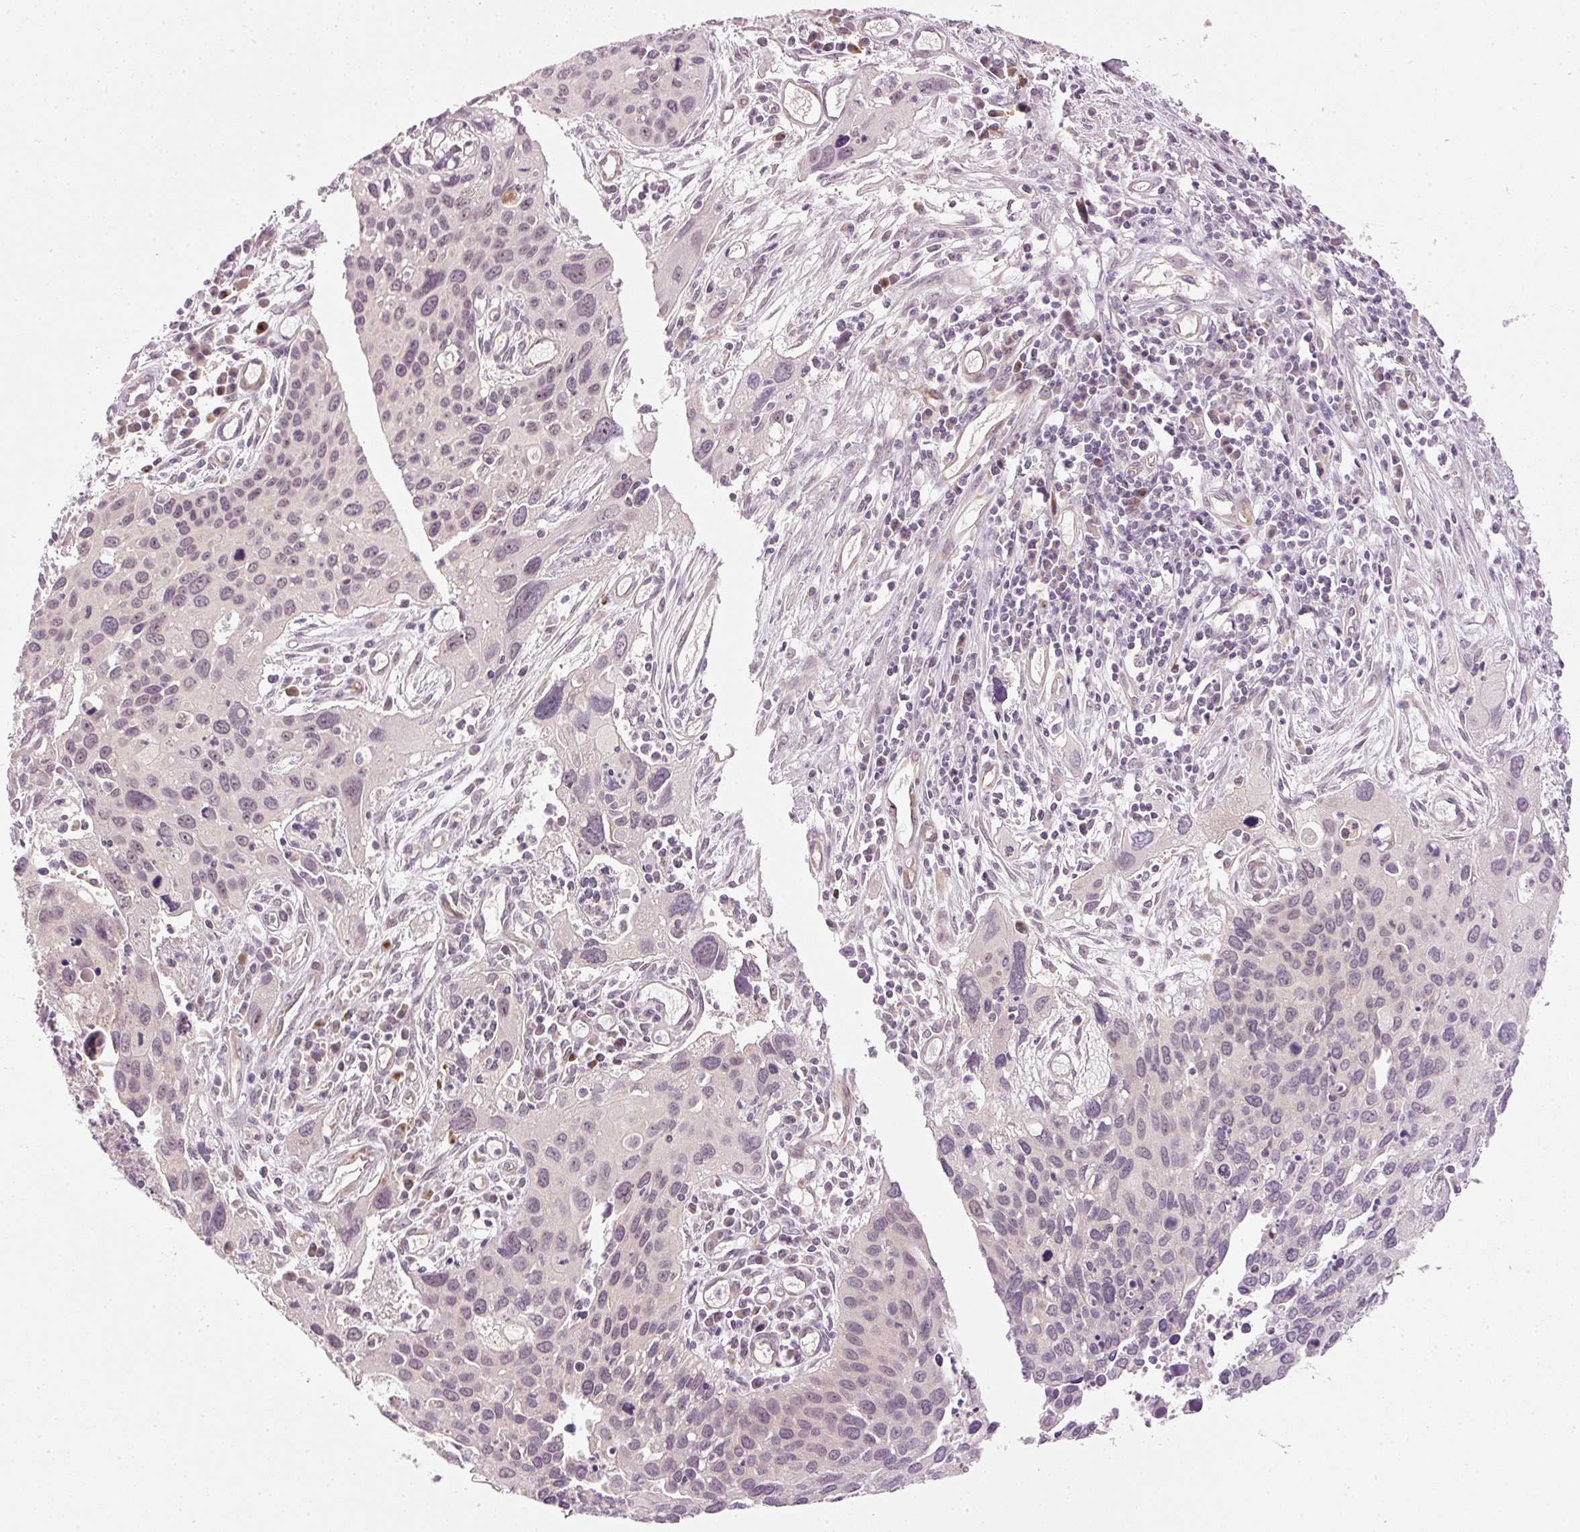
{"staining": {"intensity": "negative", "quantity": "none", "location": "none"}, "tissue": "cervical cancer", "cell_type": "Tumor cells", "image_type": "cancer", "snomed": [{"axis": "morphology", "description": "Squamous cell carcinoma, NOS"}, {"axis": "topography", "description": "Cervix"}], "caption": "Human squamous cell carcinoma (cervical) stained for a protein using IHC shows no expression in tumor cells.", "gene": "CDC20B", "patient": {"sex": "female", "age": 55}}